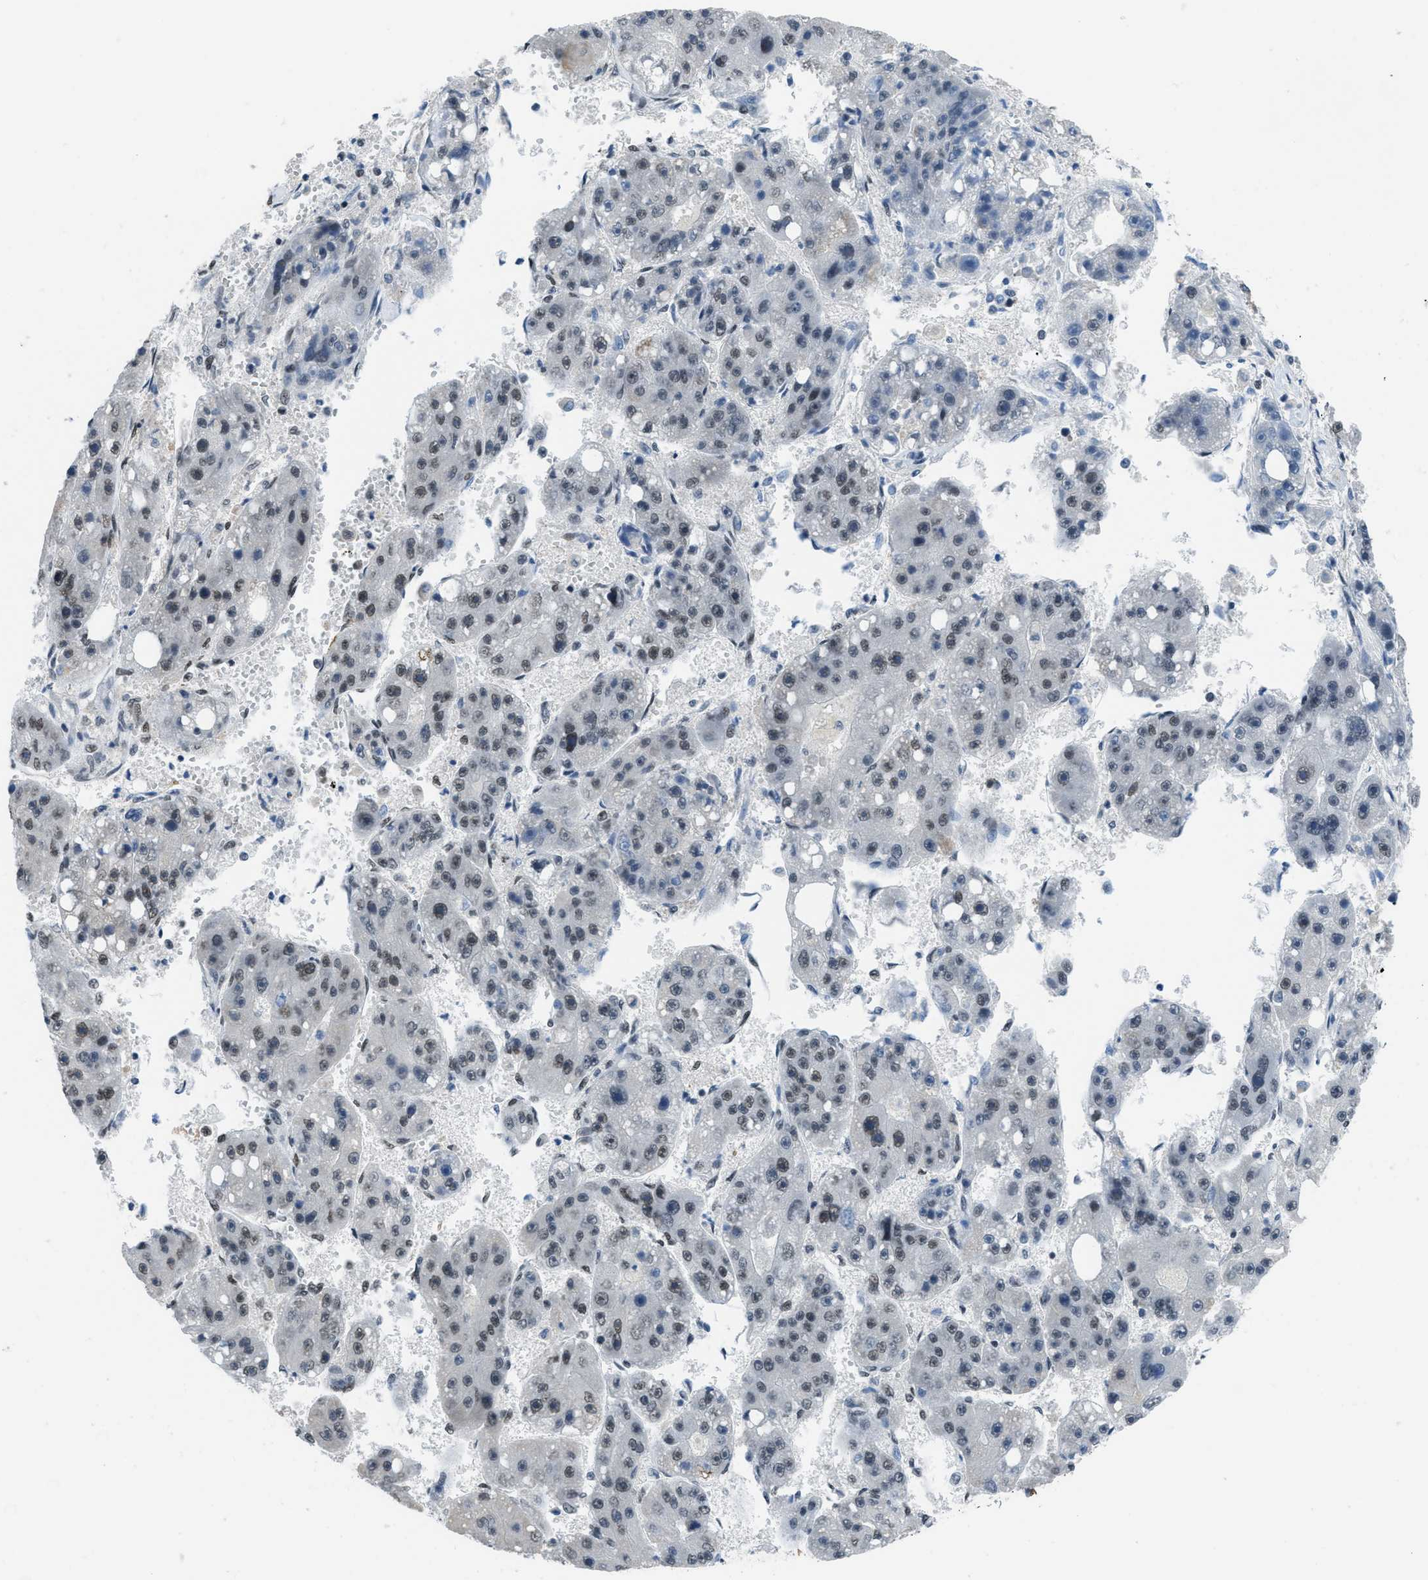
{"staining": {"intensity": "weak", "quantity": "25%-75%", "location": "nuclear"}, "tissue": "liver cancer", "cell_type": "Tumor cells", "image_type": "cancer", "snomed": [{"axis": "morphology", "description": "Carcinoma, Hepatocellular, NOS"}, {"axis": "topography", "description": "Liver"}], "caption": "A histopathology image of human liver cancer (hepatocellular carcinoma) stained for a protein displays weak nuclear brown staining in tumor cells.", "gene": "GATAD2B", "patient": {"sex": "female", "age": 61}}